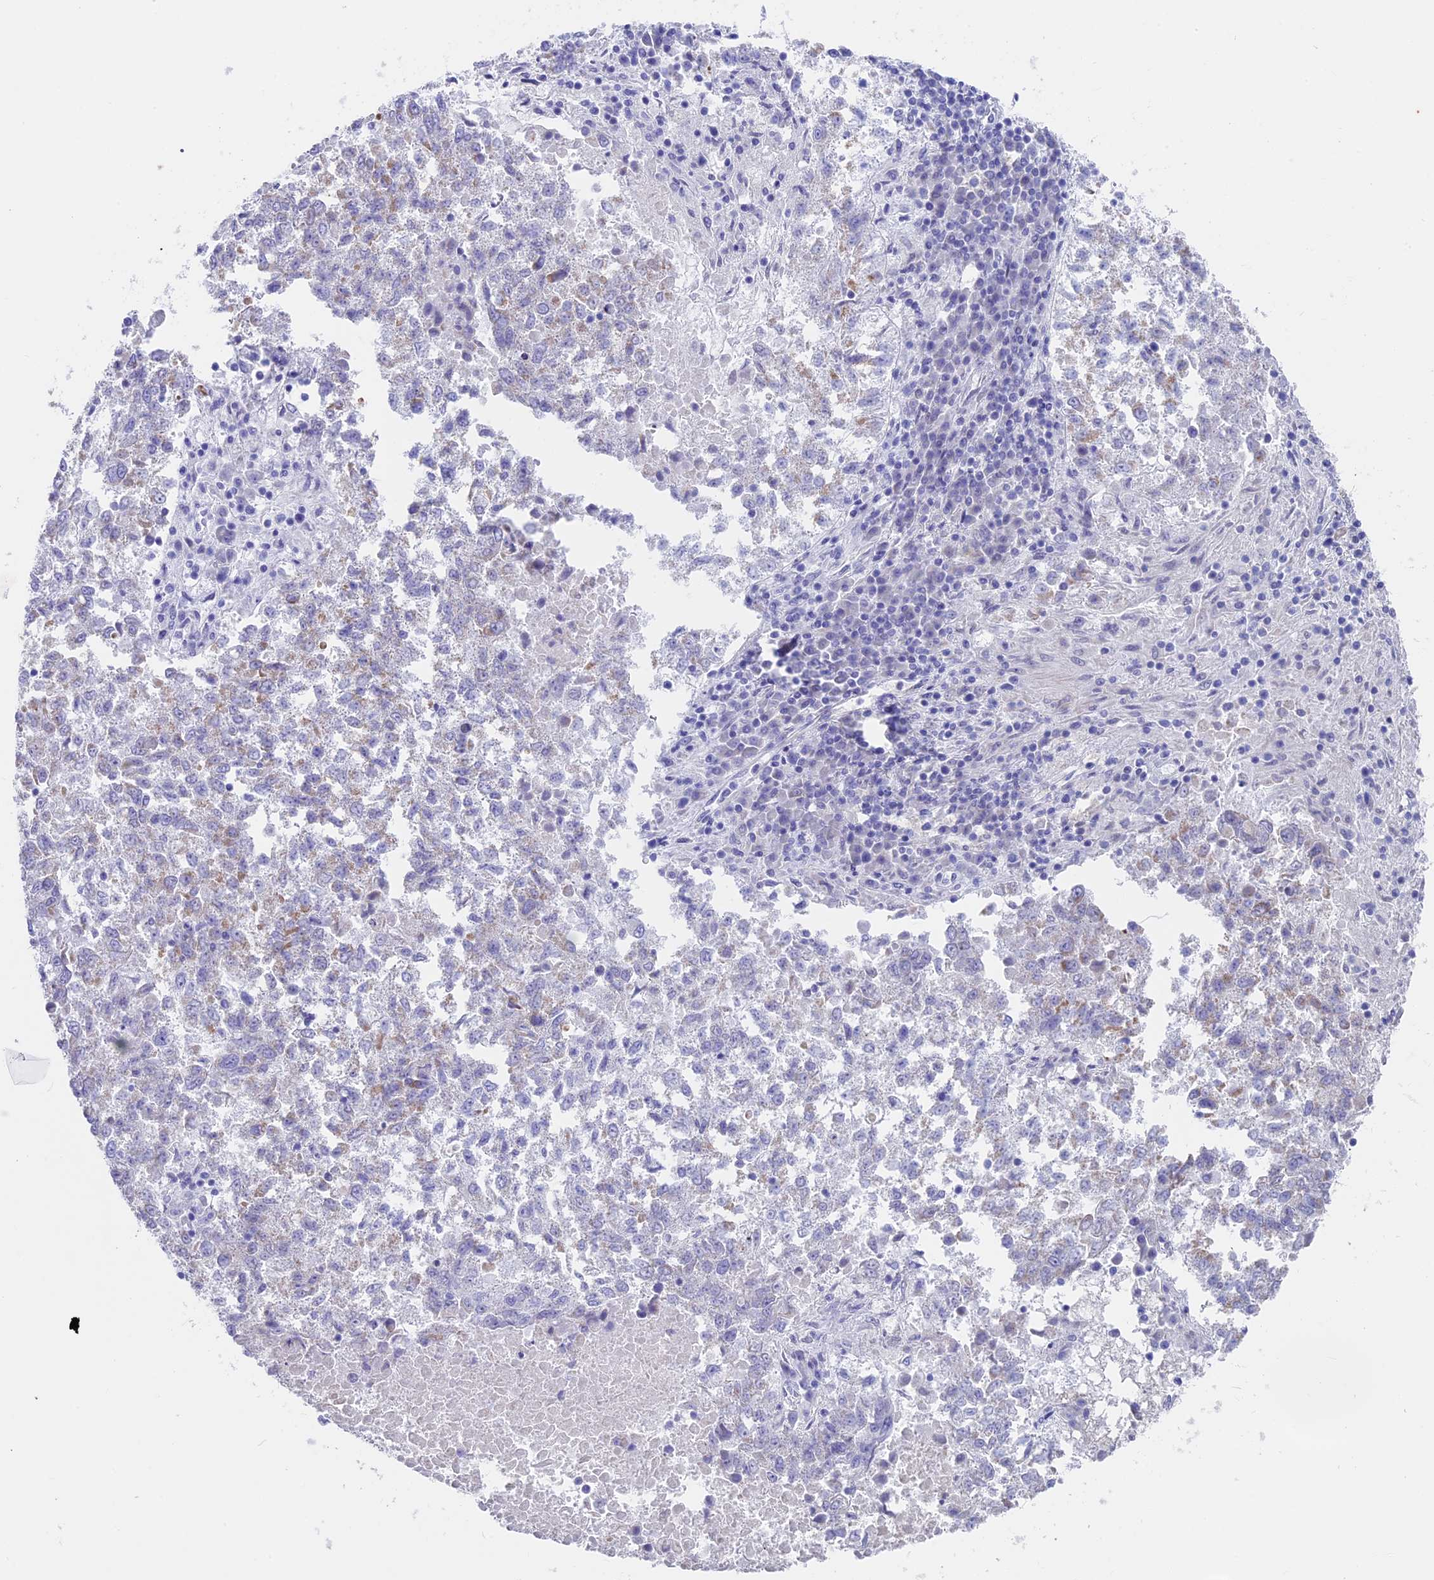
{"staining": {"intensity": "weak", "quantity": "<25%", "location": "cytoplasmic/membranous"}, "tissue": "lung cancer", "cell_type": "Tumor cells", "image_type": "cancer", "snomed": [{"axis": "morphology", "description": "Squamous cell carcinoma, NOS"}, {"axis": "topography", "description": "Lung"}], "caption": "There is no significant positivity in tumor cells of squamous cell carcinoma (lung).", "gene": "PTCHD4", "patient": {"sex": "male", "age": 73}}